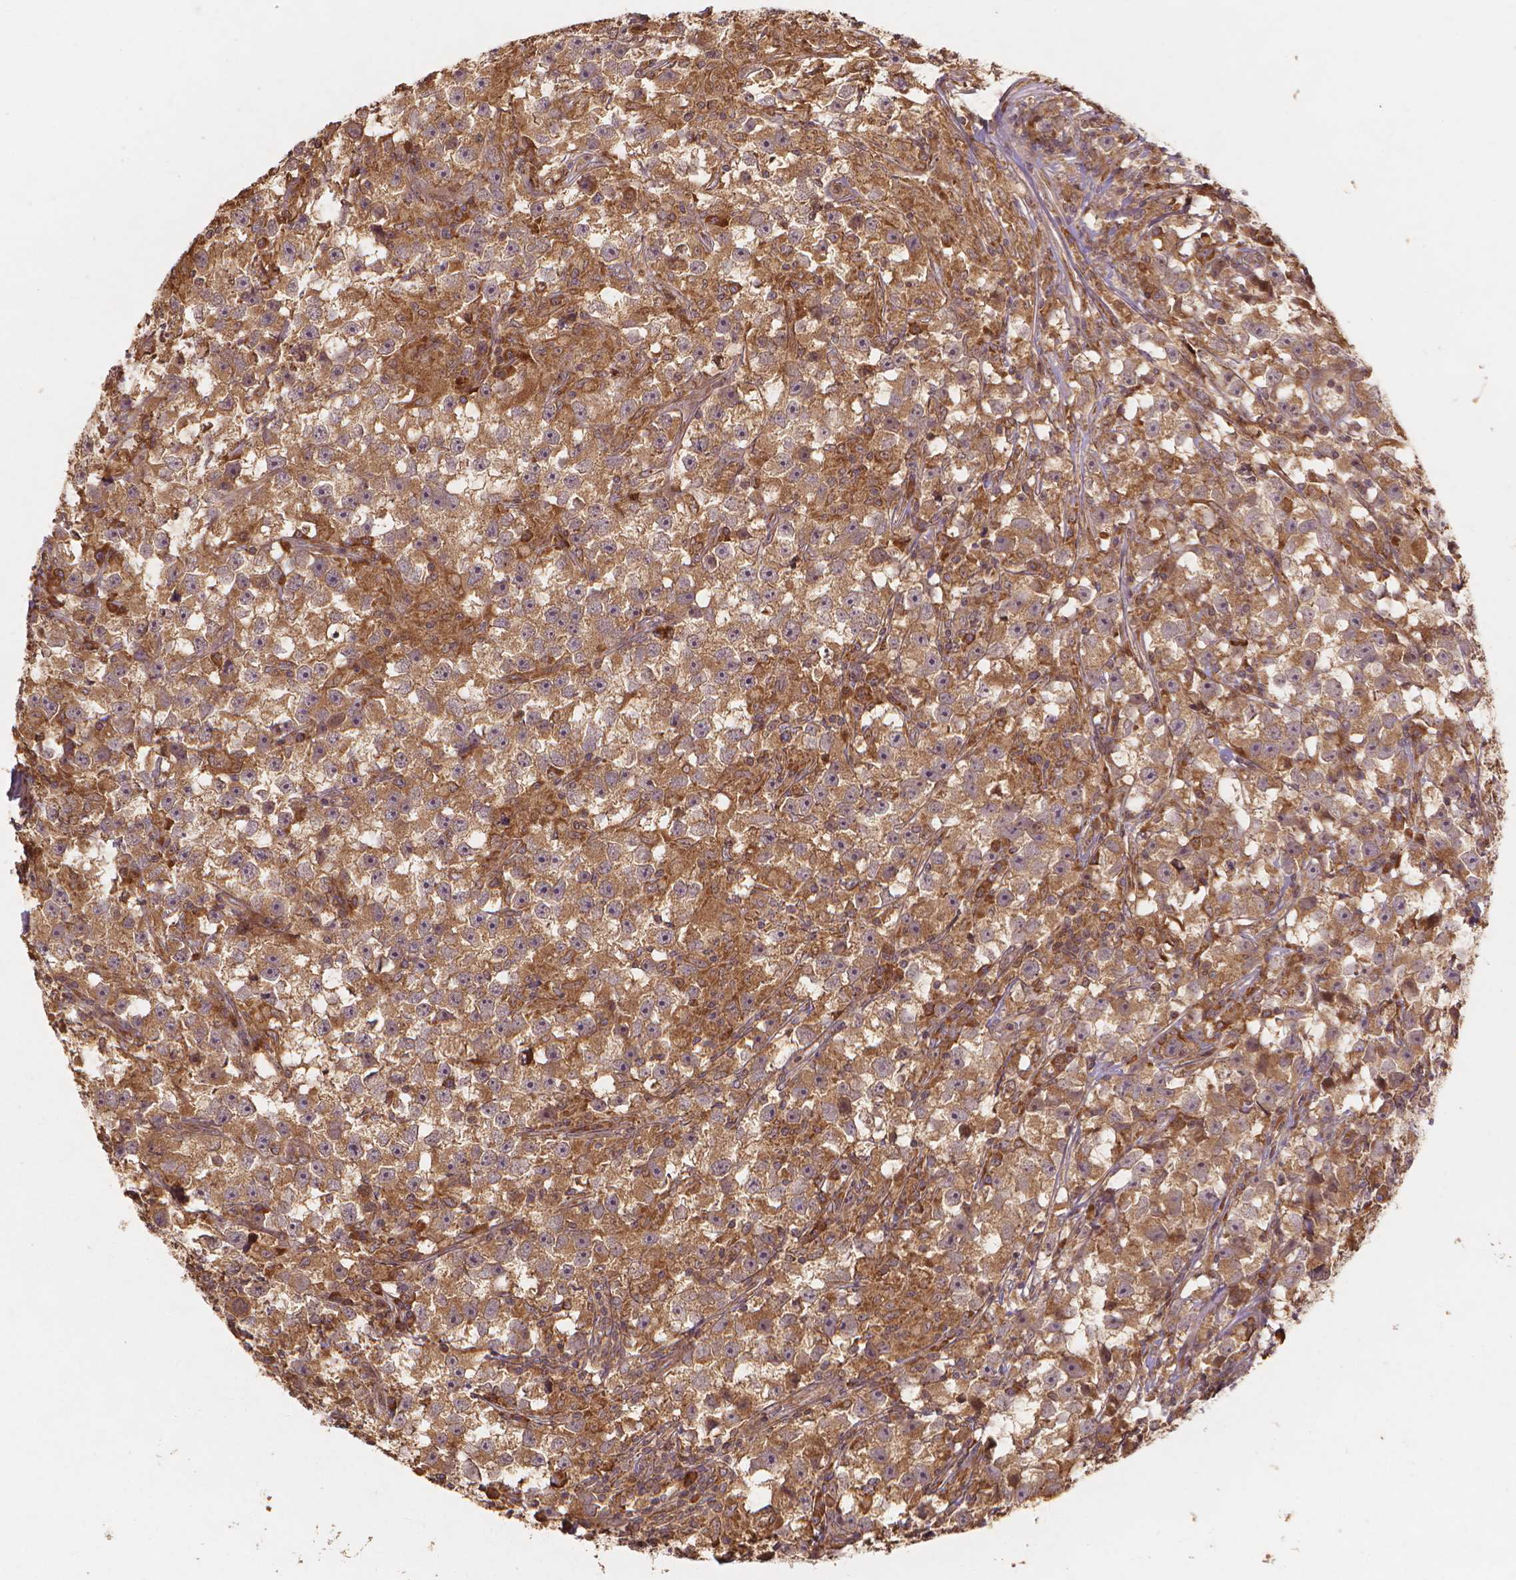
{"staining": {"intensity": "moderate", "quantity": ">75%", "location": "cytoplasmic/membranous"}, "tissue": "testis cancer", "cell_type": "Tumor cells", "image_type": "cancer", "snomed": [{"axis": "morphology", "description": "Seminoma, NOS"}, {"axis": "topography", "description": "Testis"}], "caption": "Moderate cytoplasmic/membranous staining is appreciated in about >75% of tumor cells in seminoma (testis). Nuclei are stained in blue.", "gene": "TAB2", "patient": {"sex": "male", "age": 33}}